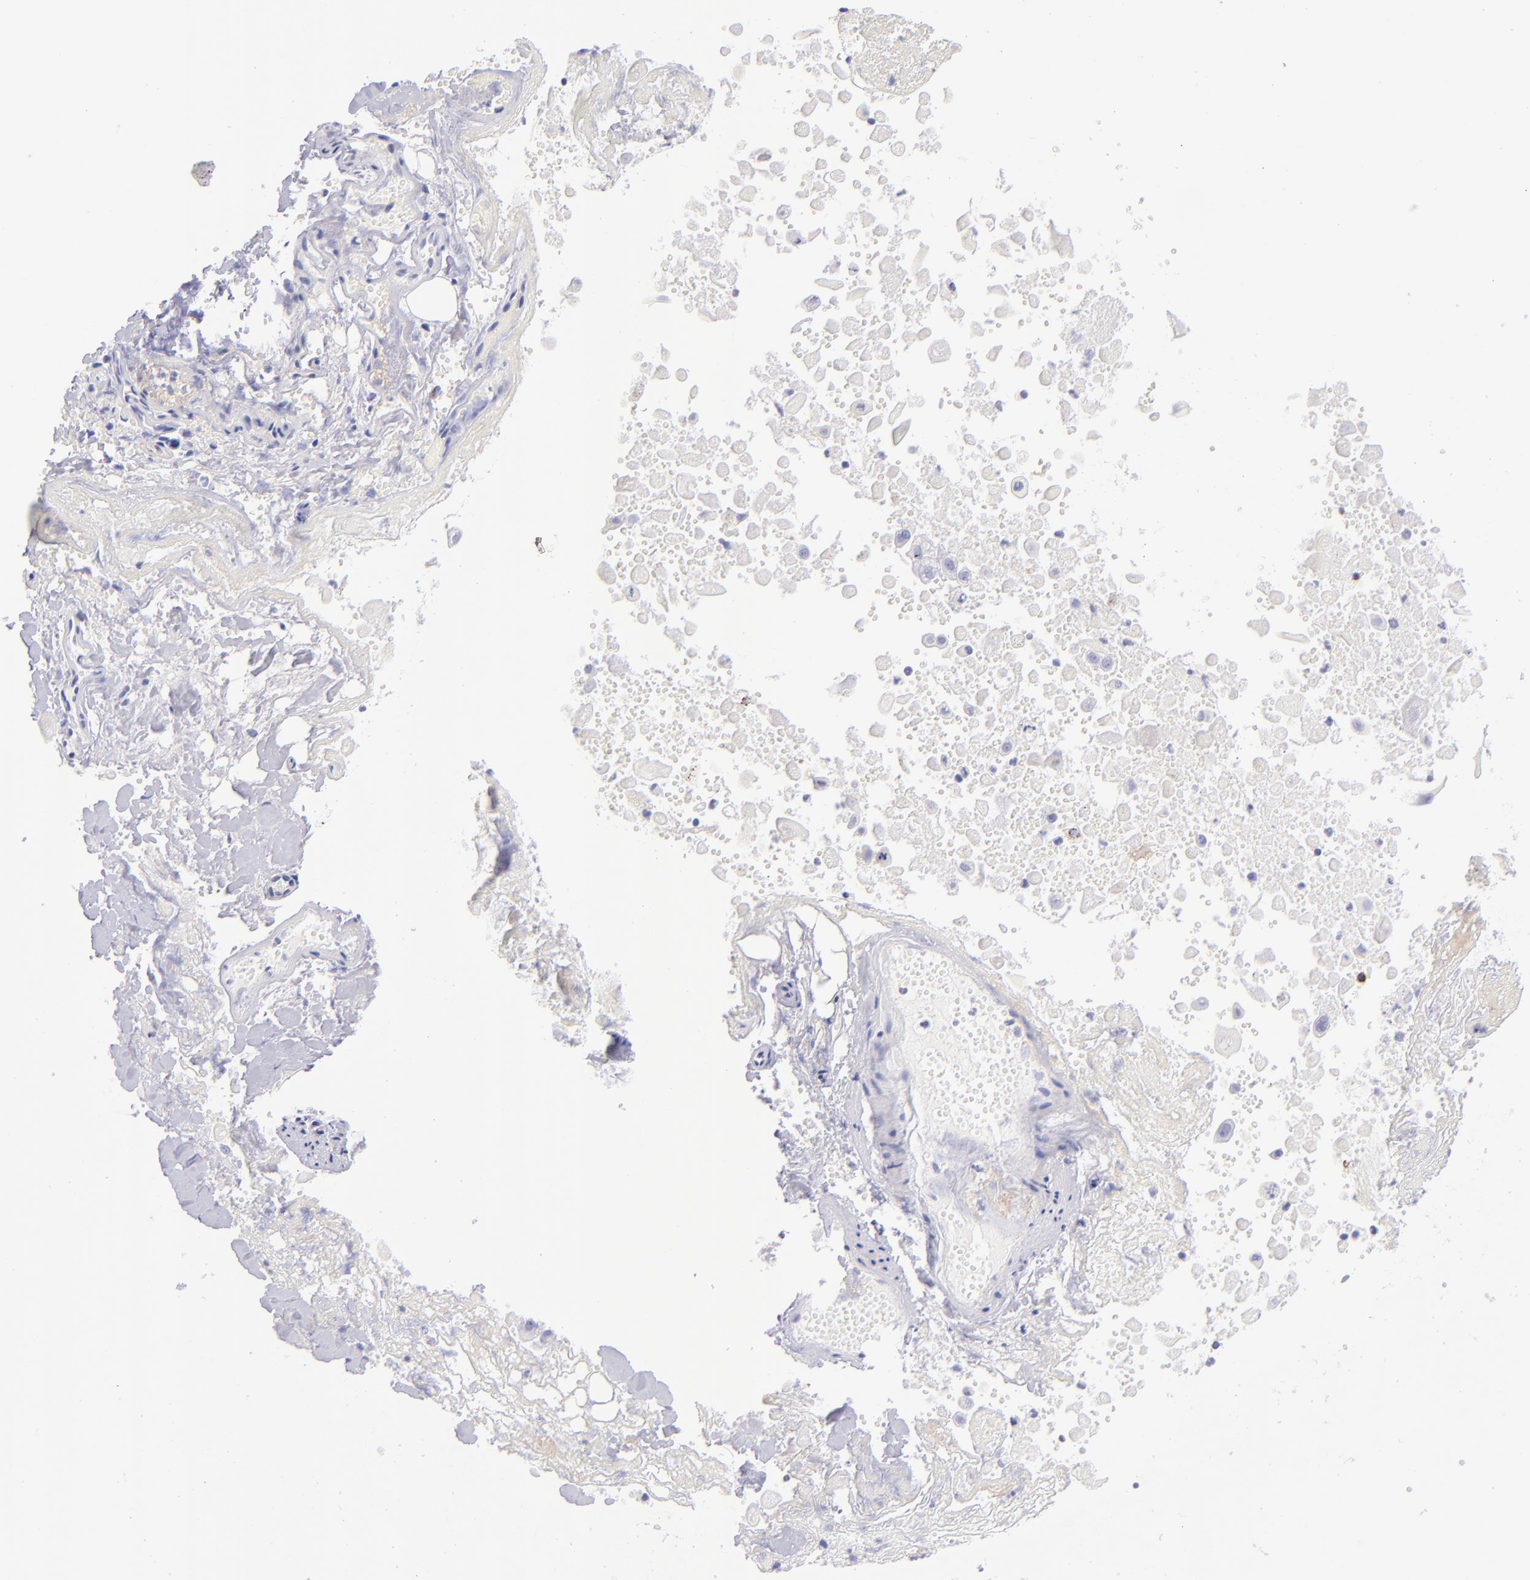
{"staining": {"intensity": "negative", "quantity": "none", "location": "none"}, "tissue": "lung cancer", "cell_type": "Tumor cells", "image_type": "cancer", "snomed": [{"axis": "morphology", "description": "Adenocarcinoma, NOS"}, {"axis": "topography", "description": "Lung"}], "caption": "DAB (3,3'-diaminobenzidine) immunohistochemical staining of human adenocarcinoma (lung) shows no significant staining in tumor cells.", "gene": "CD69", "patient": {"sex": "male", "age": 60}}